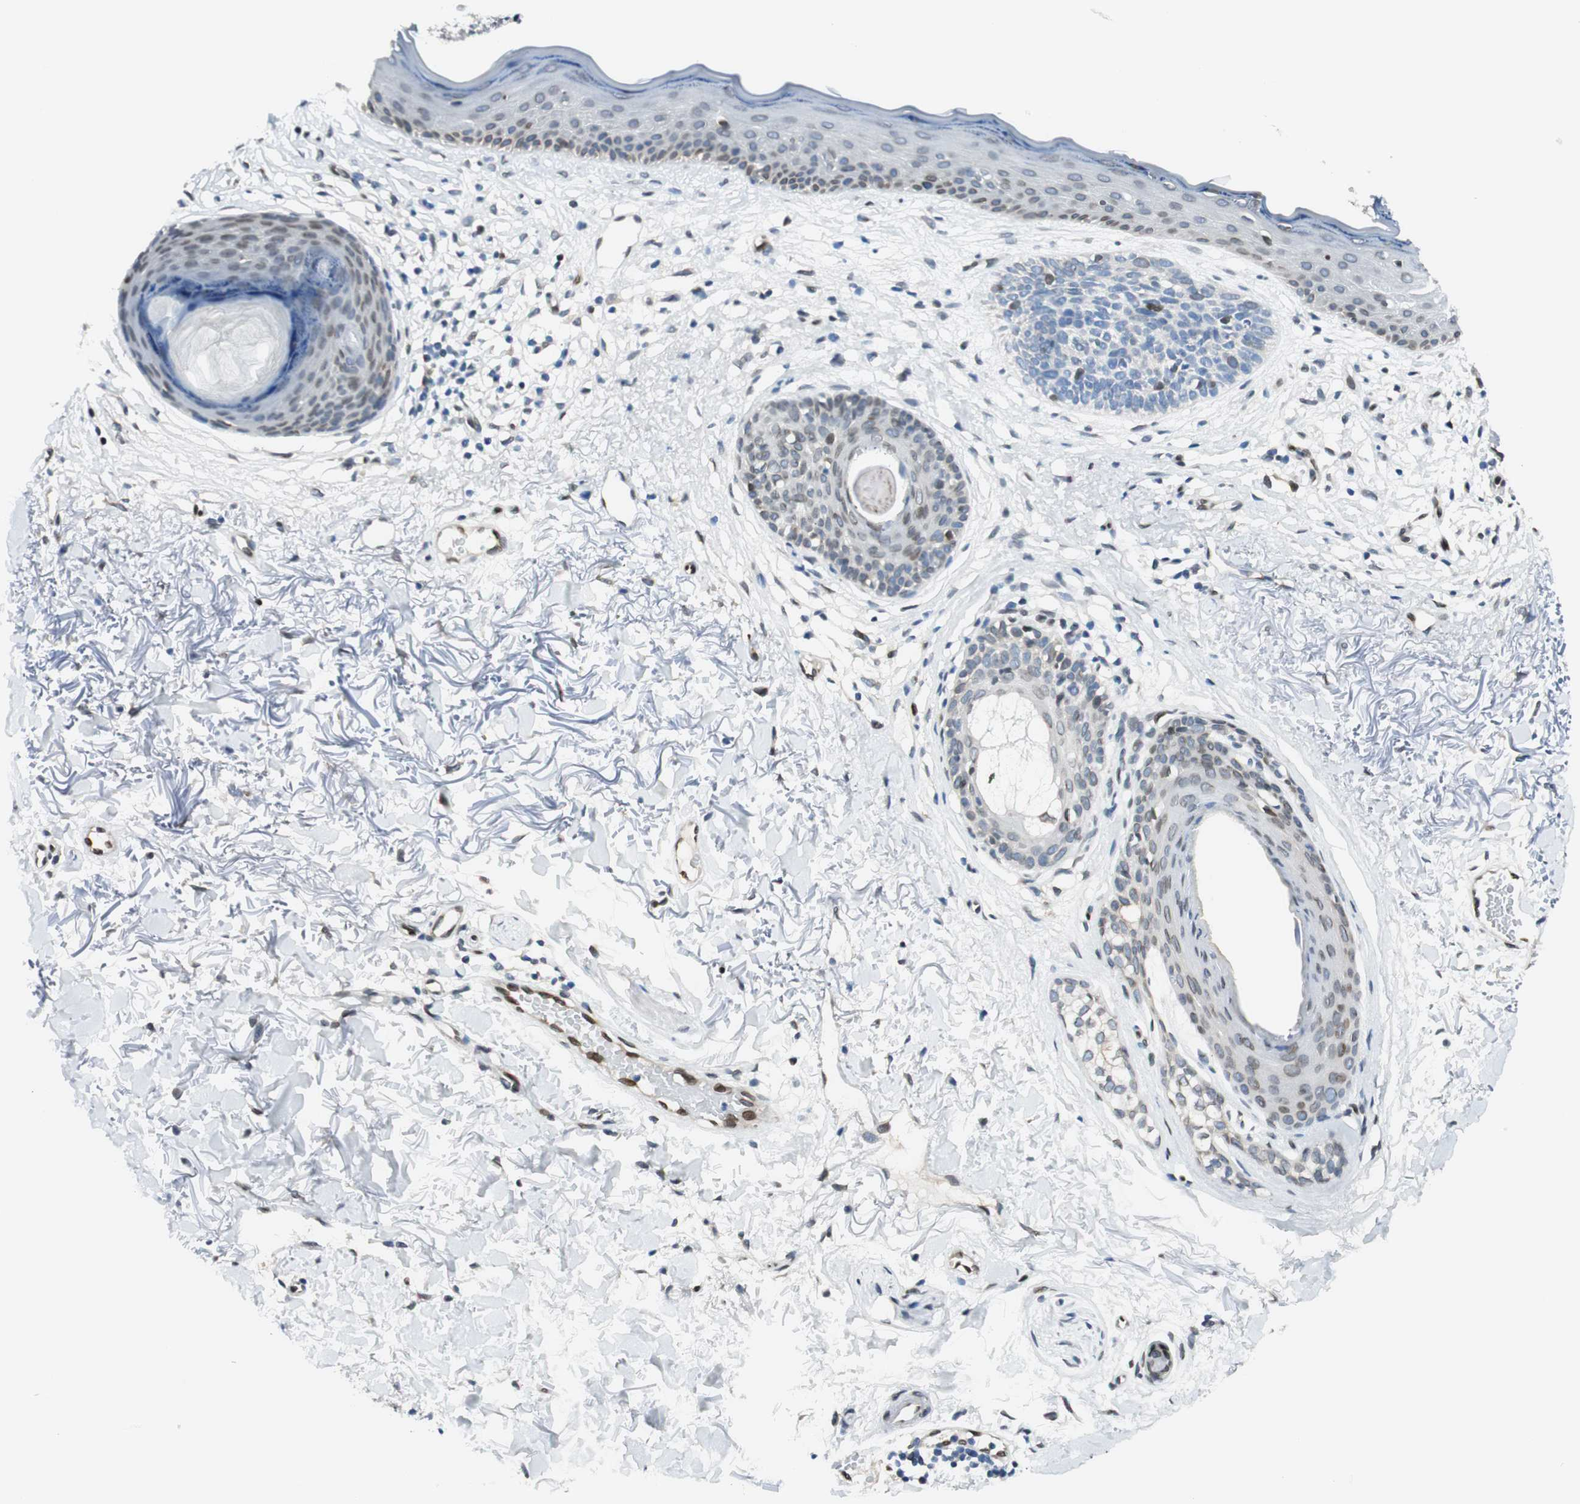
{"staining": {"intensity": "weak", "quantity": "<25%", "location": "nuclear"}, "tissue": "skin cancer", "cell_type": "Tumor cells", "image_type": "cancer", "snomed": [{"axis": "morphology", "description": "Basal cell carcinoma"}, {"axis": "topography", "description": "Skin"}], "caption": "Immunohistochemistry (IHC) of skin cancer demonstrates no staining in tumor cells. Nuclei are stained in blue.", "gene": "TMEM260", "patient": {"sex": "female", "age": 70}}